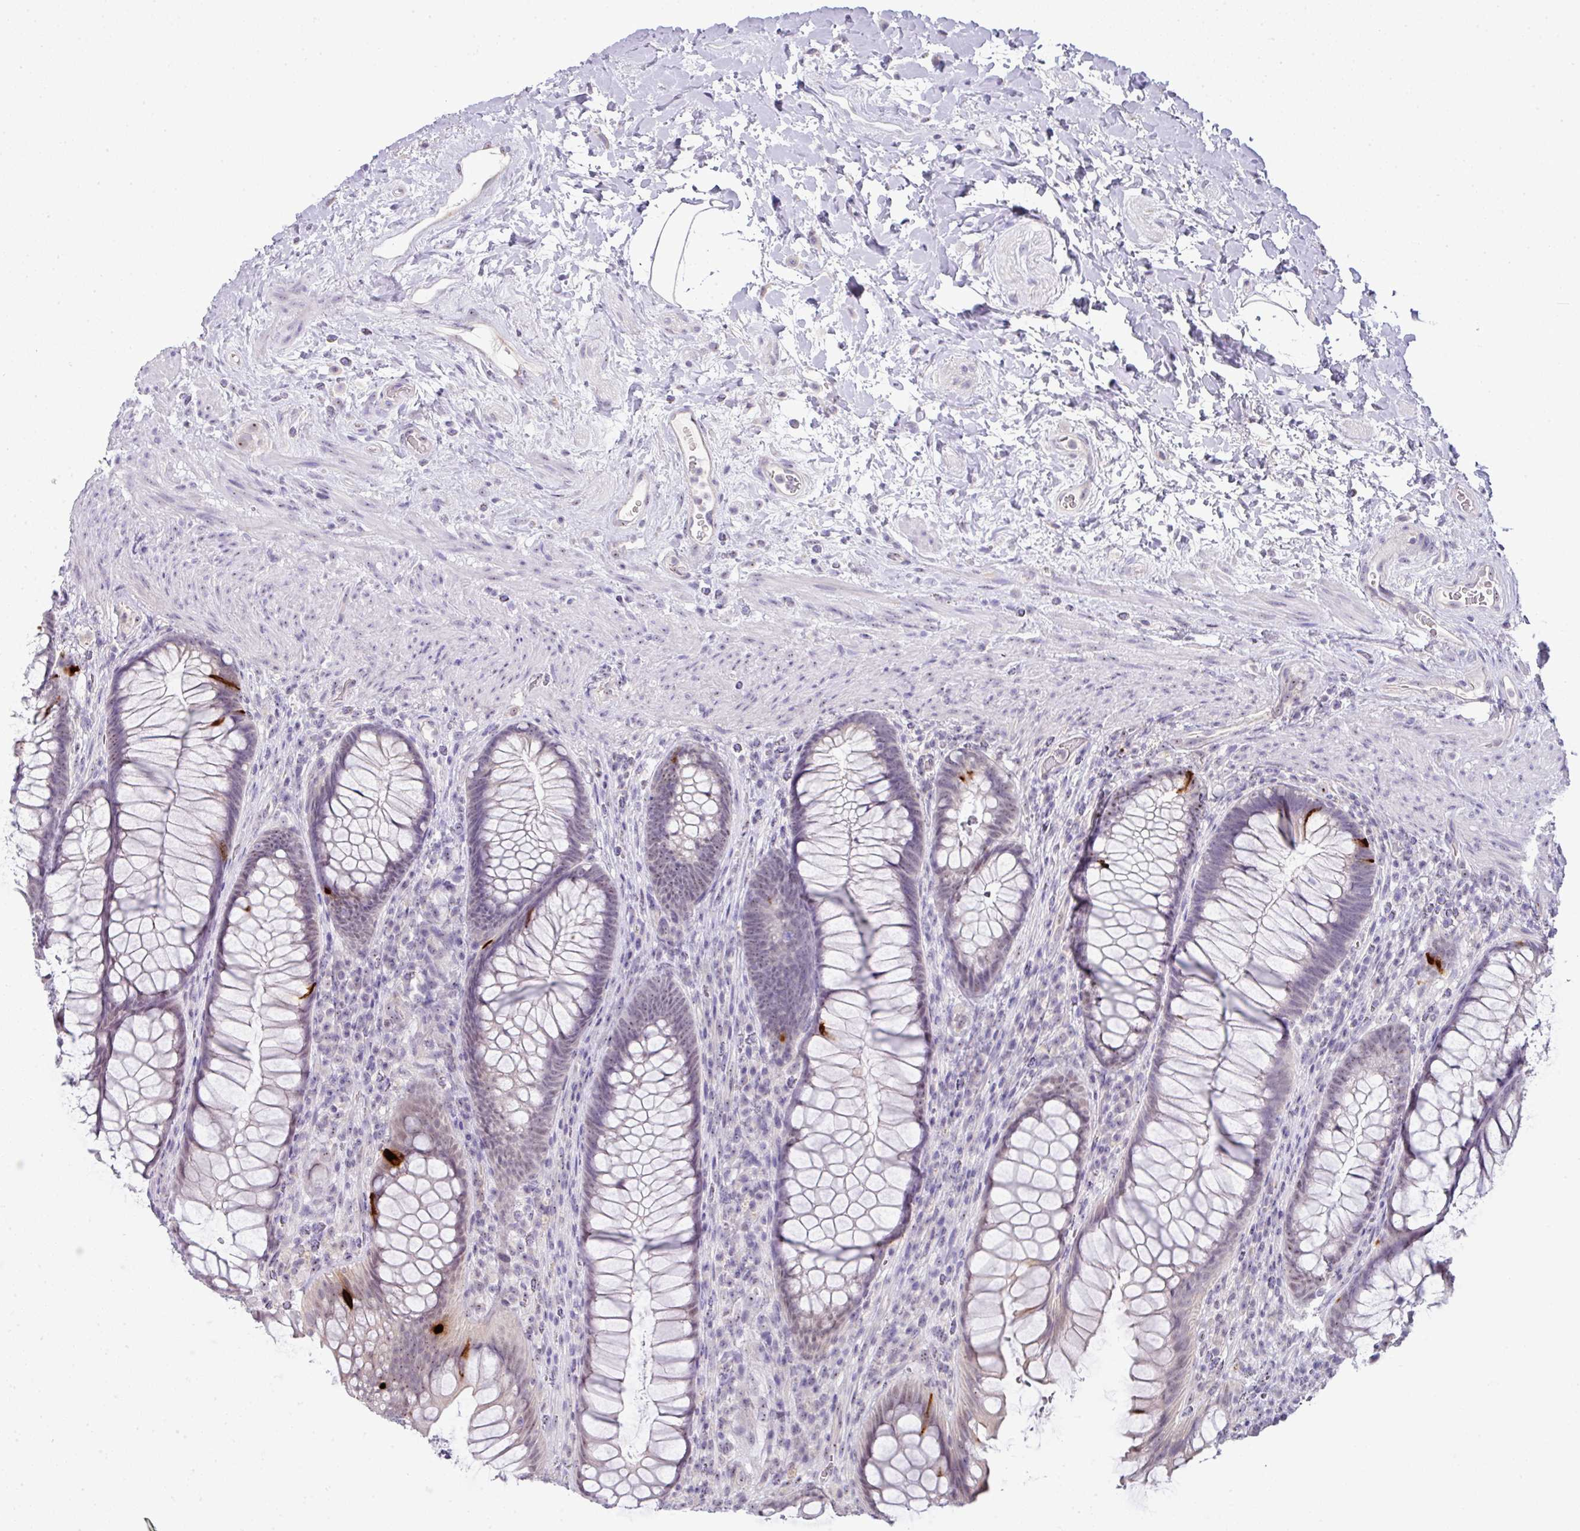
{"staining": {"intensity": "strong", "quantity": "<25%", "location": "cytoplasmic/membranous"}, "tissue": "rectum", "cell_type": "Glandular cells", "image_type": "normal", "snomed": [{"axis": "morphology", "description": "Normal tissue, NOS"}, {"axis": "topography", "description": "Rectum"}], "caption": "DAB immunohistochemical staining of unremarkable rectum reveals strong cytoplasmic/membranous protein positivity in approximately <25% of glandular cells.", "gene": "GCG", "patient": {"sex": "male", "age": 53}}